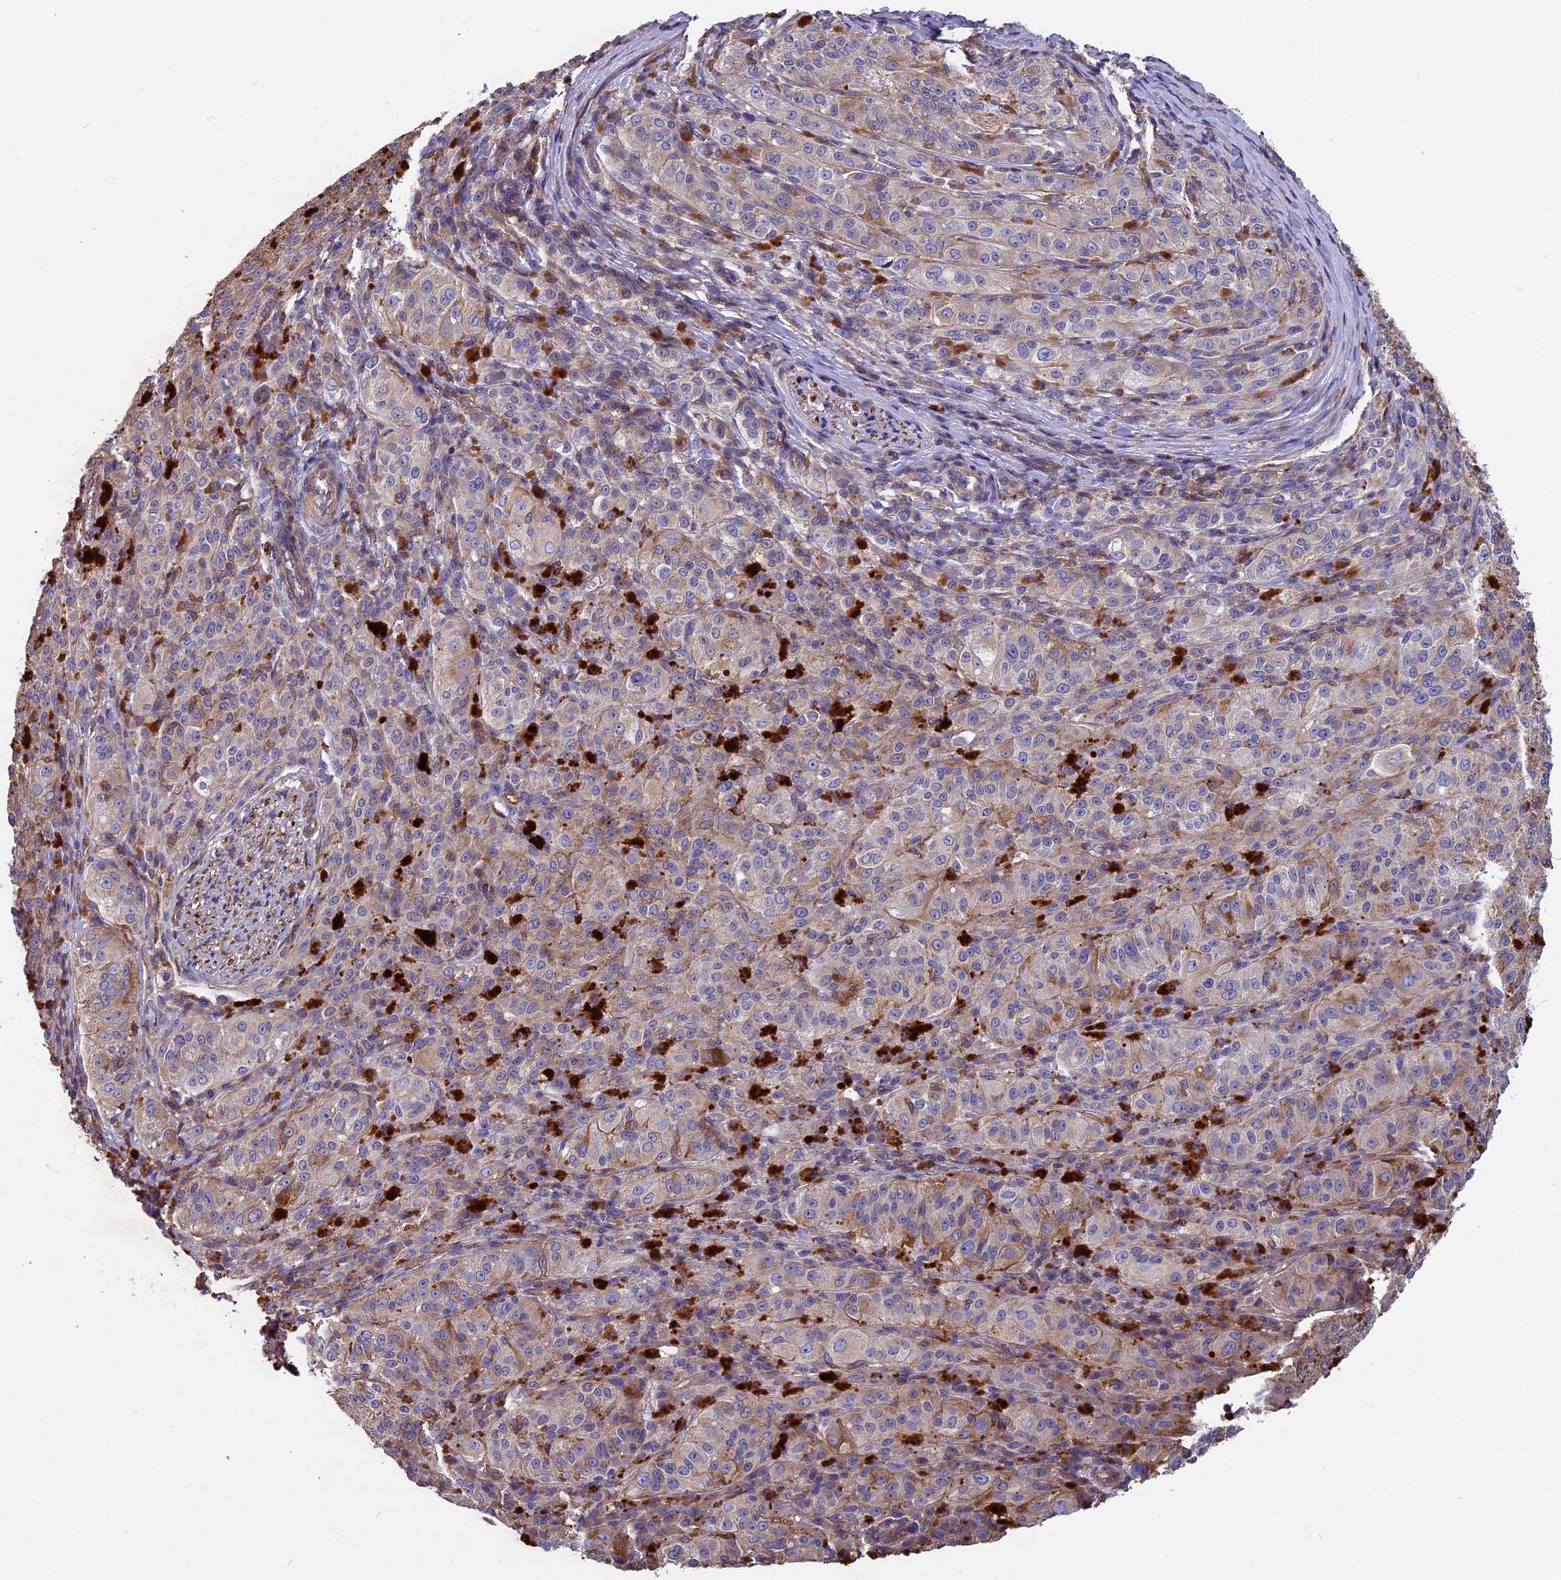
{"staining": {"intensity": "weak", "quantity": "<25%", "location": "cytoplasmic/membranous"}, "tissue": "melanoma", "cell_type": "Tumor cells", "image_type": "cancer", "snomed": [{"axis": "morphology", "description": "Malignant melanoma, NOS"}, {"axis": "topography", "description": "Skin"}], "caption": "Immunohistochemistry (IHC) of human melanoma exhibits no expression in tumor cells.", "gene": "CCDC153", "patient": {"sex": "female", "age": 52}}